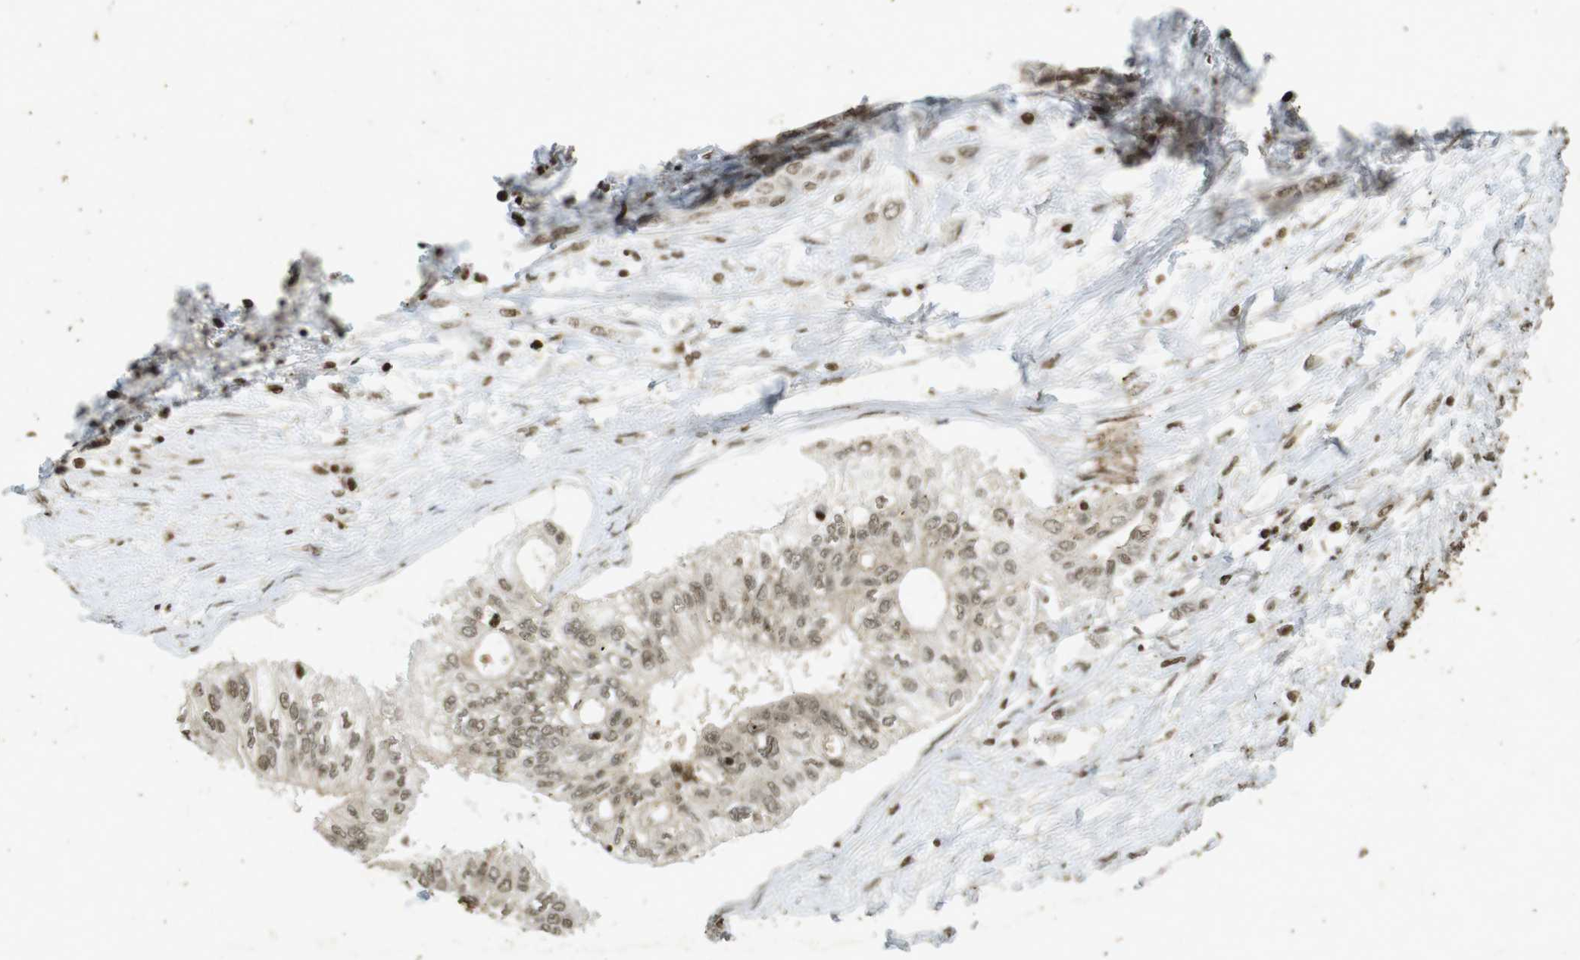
{"staining": {"intensity": "weak", "quantity": ">75%", "location": "nuclear"}, "tissue": "pancreatic cancer", "cell_type": "Tumor cells", "image_type": "cancer", "snomed": [{"axis": "morphology", "description": "Adenocarcinoma, NOS"}, {"axis": "topography", "description": "Pancreas"}], "caption": "Protein staining of adenocarcinoma (pancreatic) tissue exhibits weak nuclear expression in approximately >75% of tumor cells.", "gene": "ORC4", "patient": {"sex": "female", "age": 77}}